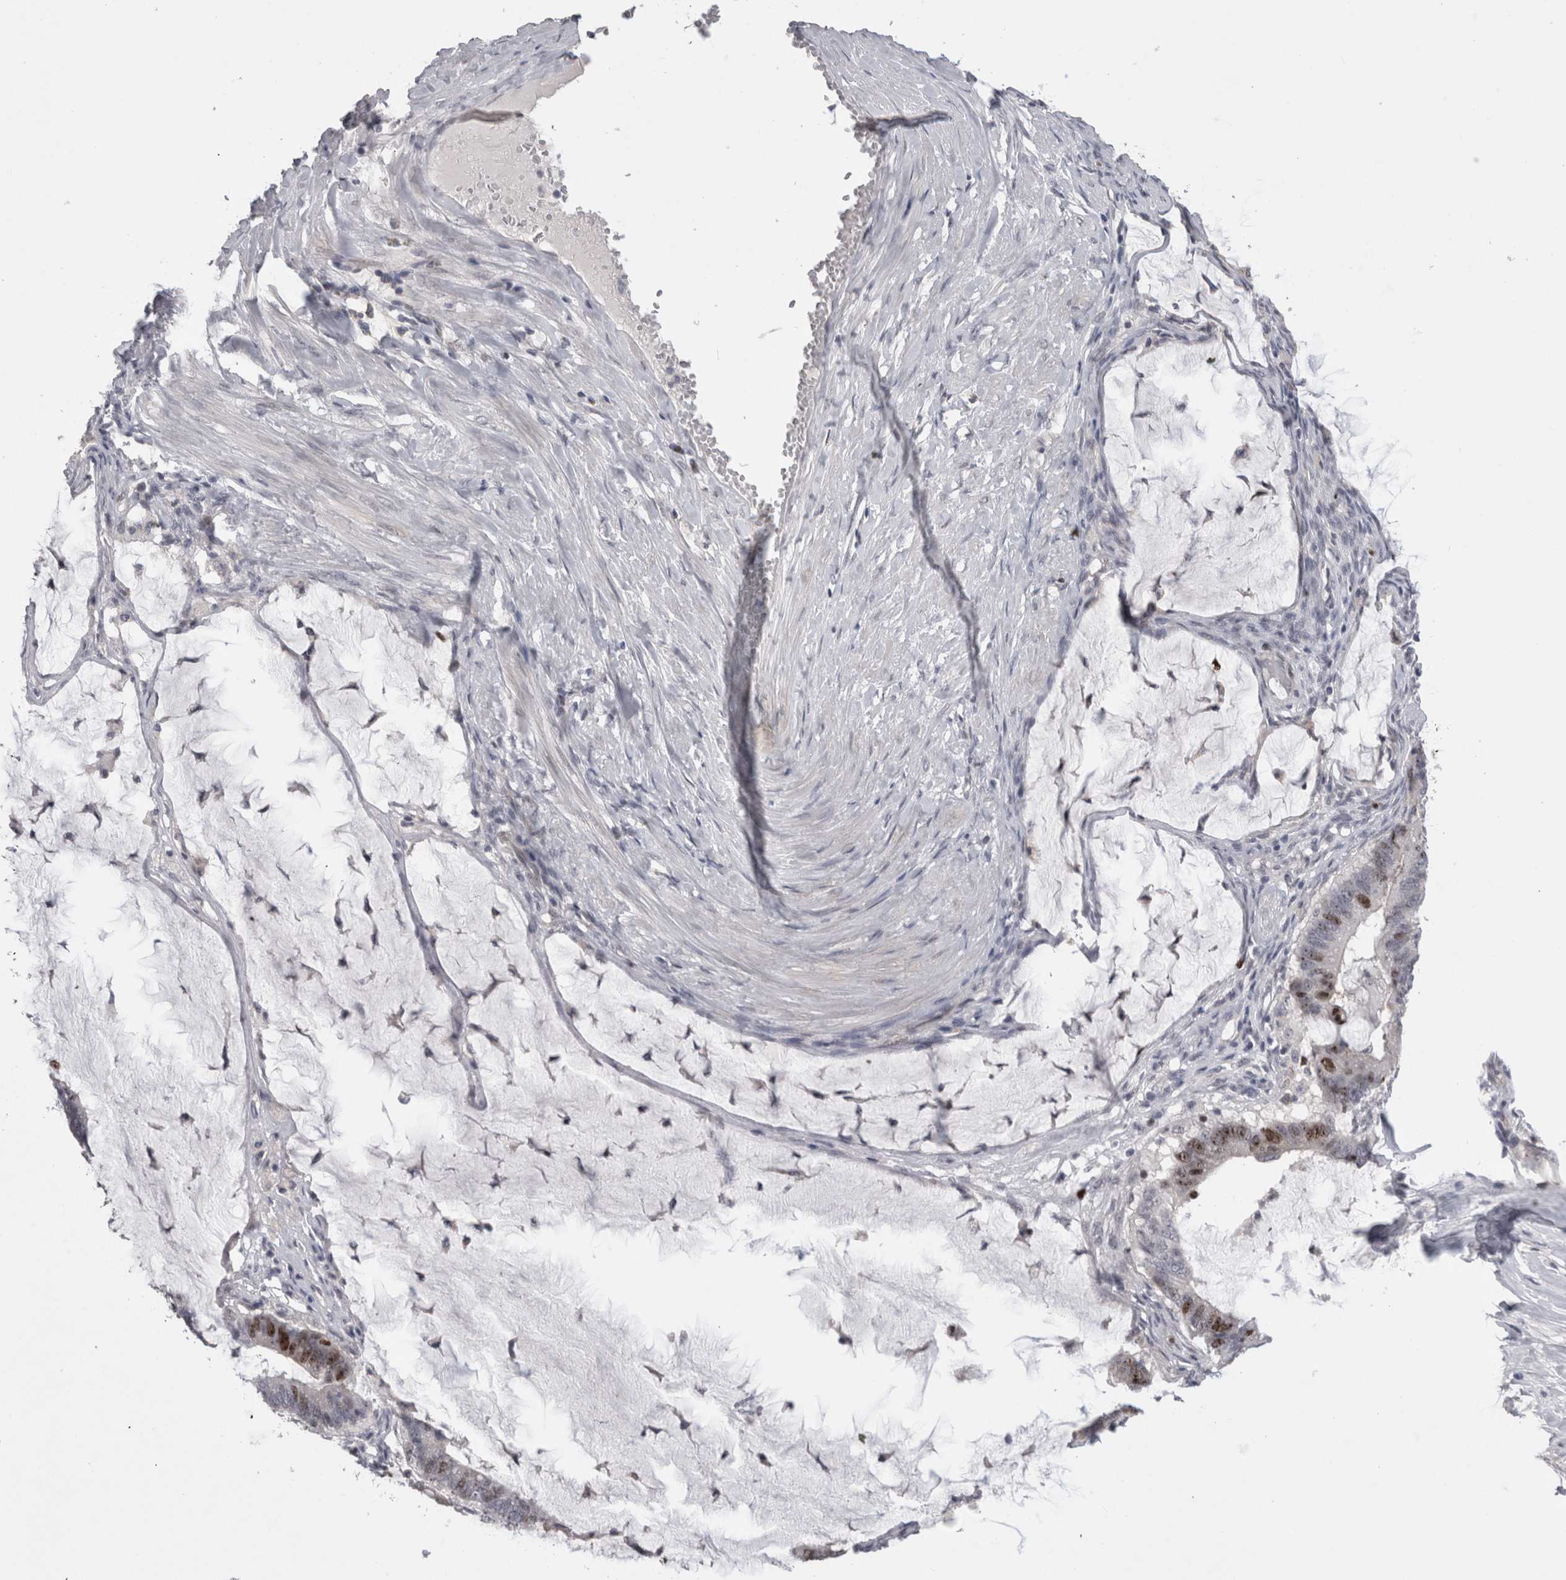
{"staining": {"intensity": "moderate", "quantity": "<25%", "location": "nuclear"}, "tissue": "ovarian cancer", "cell_type": "Tumor cells", "image_type": "cancer", "snomed": [{"axis": "morphology", "description": "Cystadenocarcinoma, mucinous, NOS"}, {"axis": "topography", "description": "Ovary"}], "caption": "An image of human ovarian mucinous cystadenocarcinoma stained for a protein displays moderate nuclear brown staining in tumor cells. (DAB IHC with brightfield microscopy, high magnification).", "gene": "KIF18B", "patient": {"sex": "female", "age": 61}}